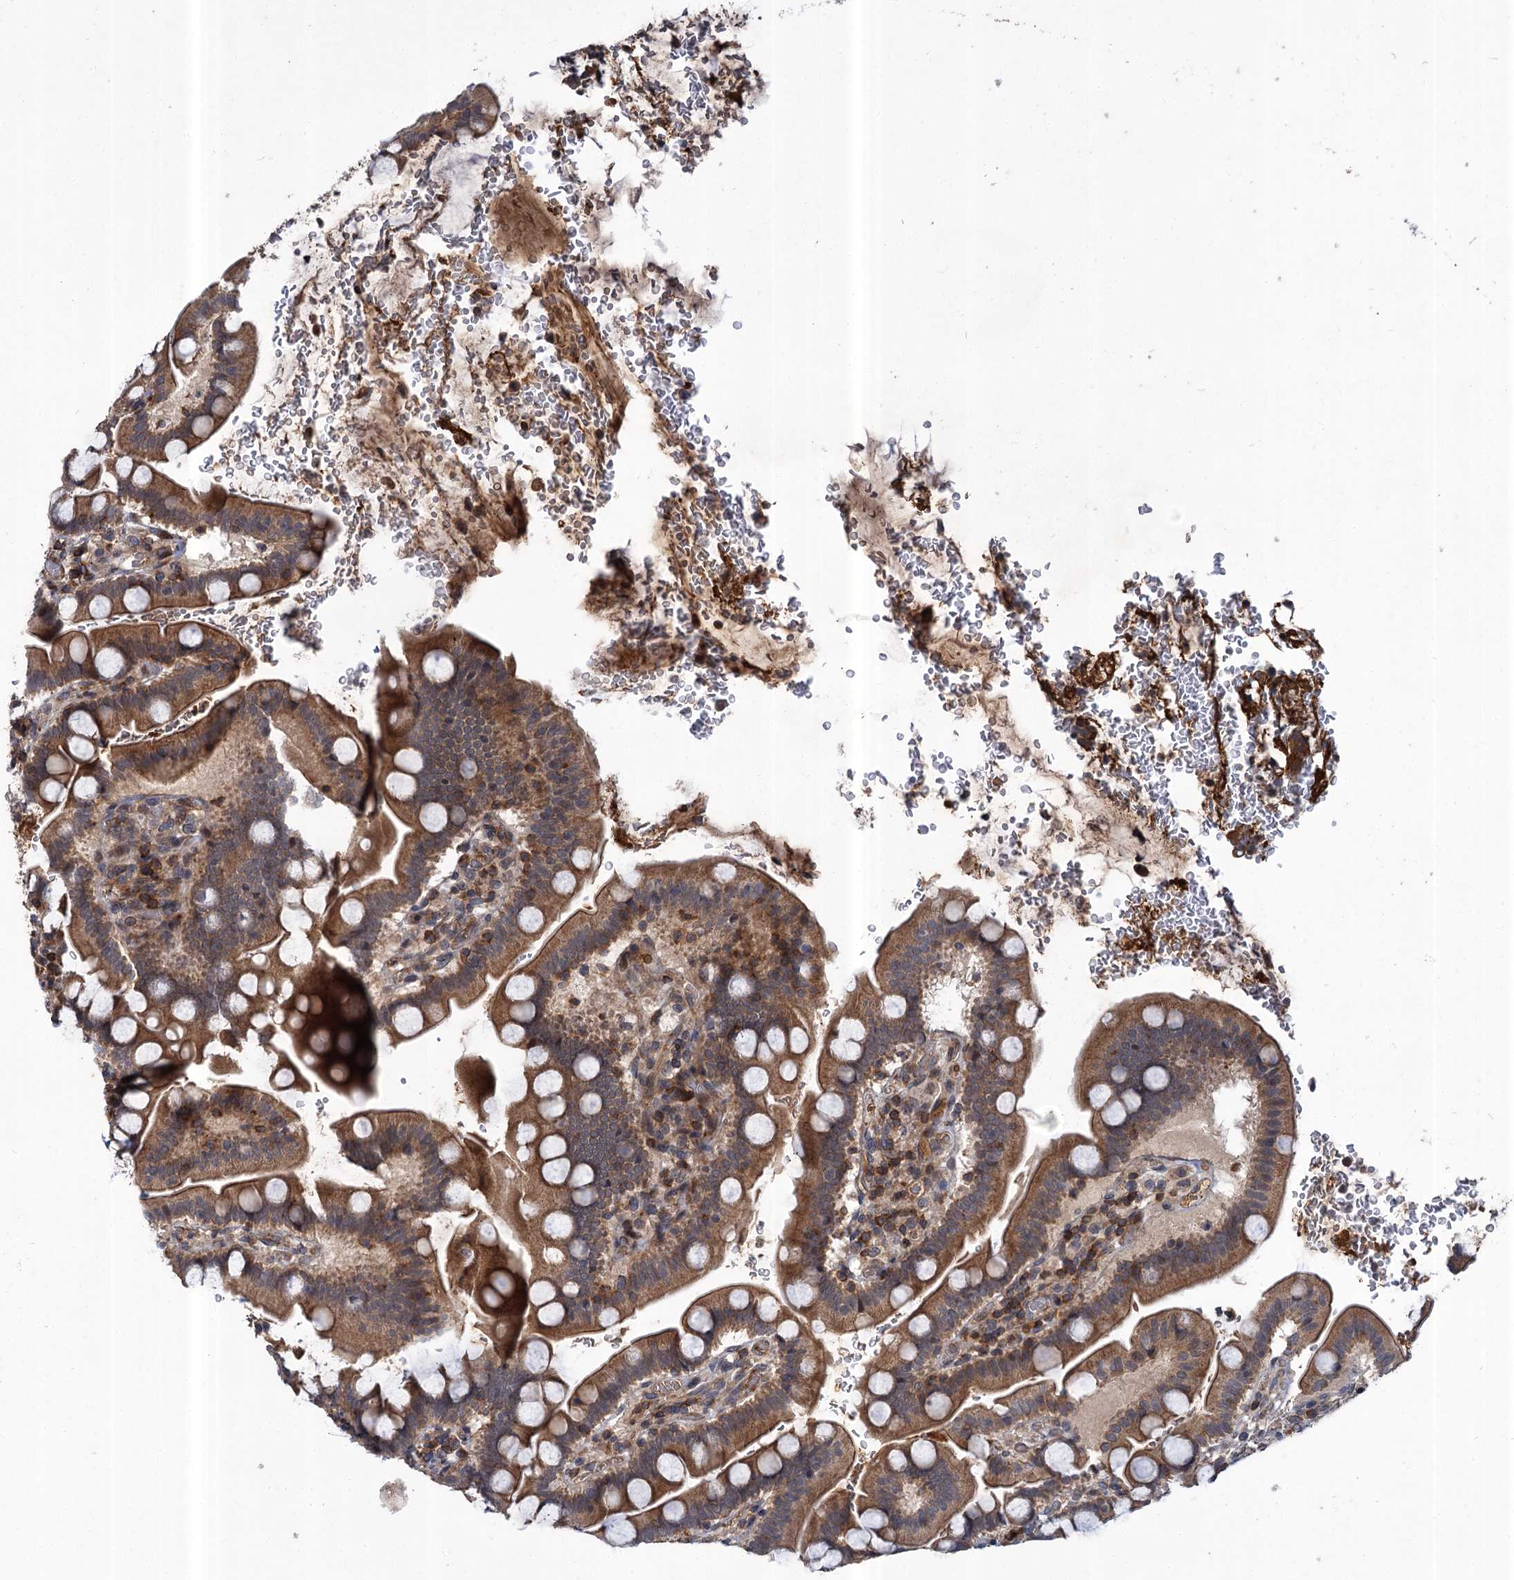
{"staining": {"intensity": "moderate", "quantity": ">75%", "location": "cytoplasmic/membranous,nuclear"}, "tissue": "small intestine", "cell_type": "Glandular cells", "image_type": "normal", "snomed": [{"axis": "morphology", "description": "Normal tissue, NOS"}, {"axis": "topography", "description": "Stomach, upper"}, {"axis": "topography", "description": "Stomach, lower"}, {"axis": "topography", "description": "Small intestine"}], "caption": "Small intestine stained with DAB (3,3'-diaminobenzidine) immunohistochemistry (IHC) demonstrates medium levels of moderate cytoplasmic/membranous,nuclear positivity in about >75% of glandular cells.", "gene": "ABLIM1", "patient": {"sex": "male", "age": 68}}